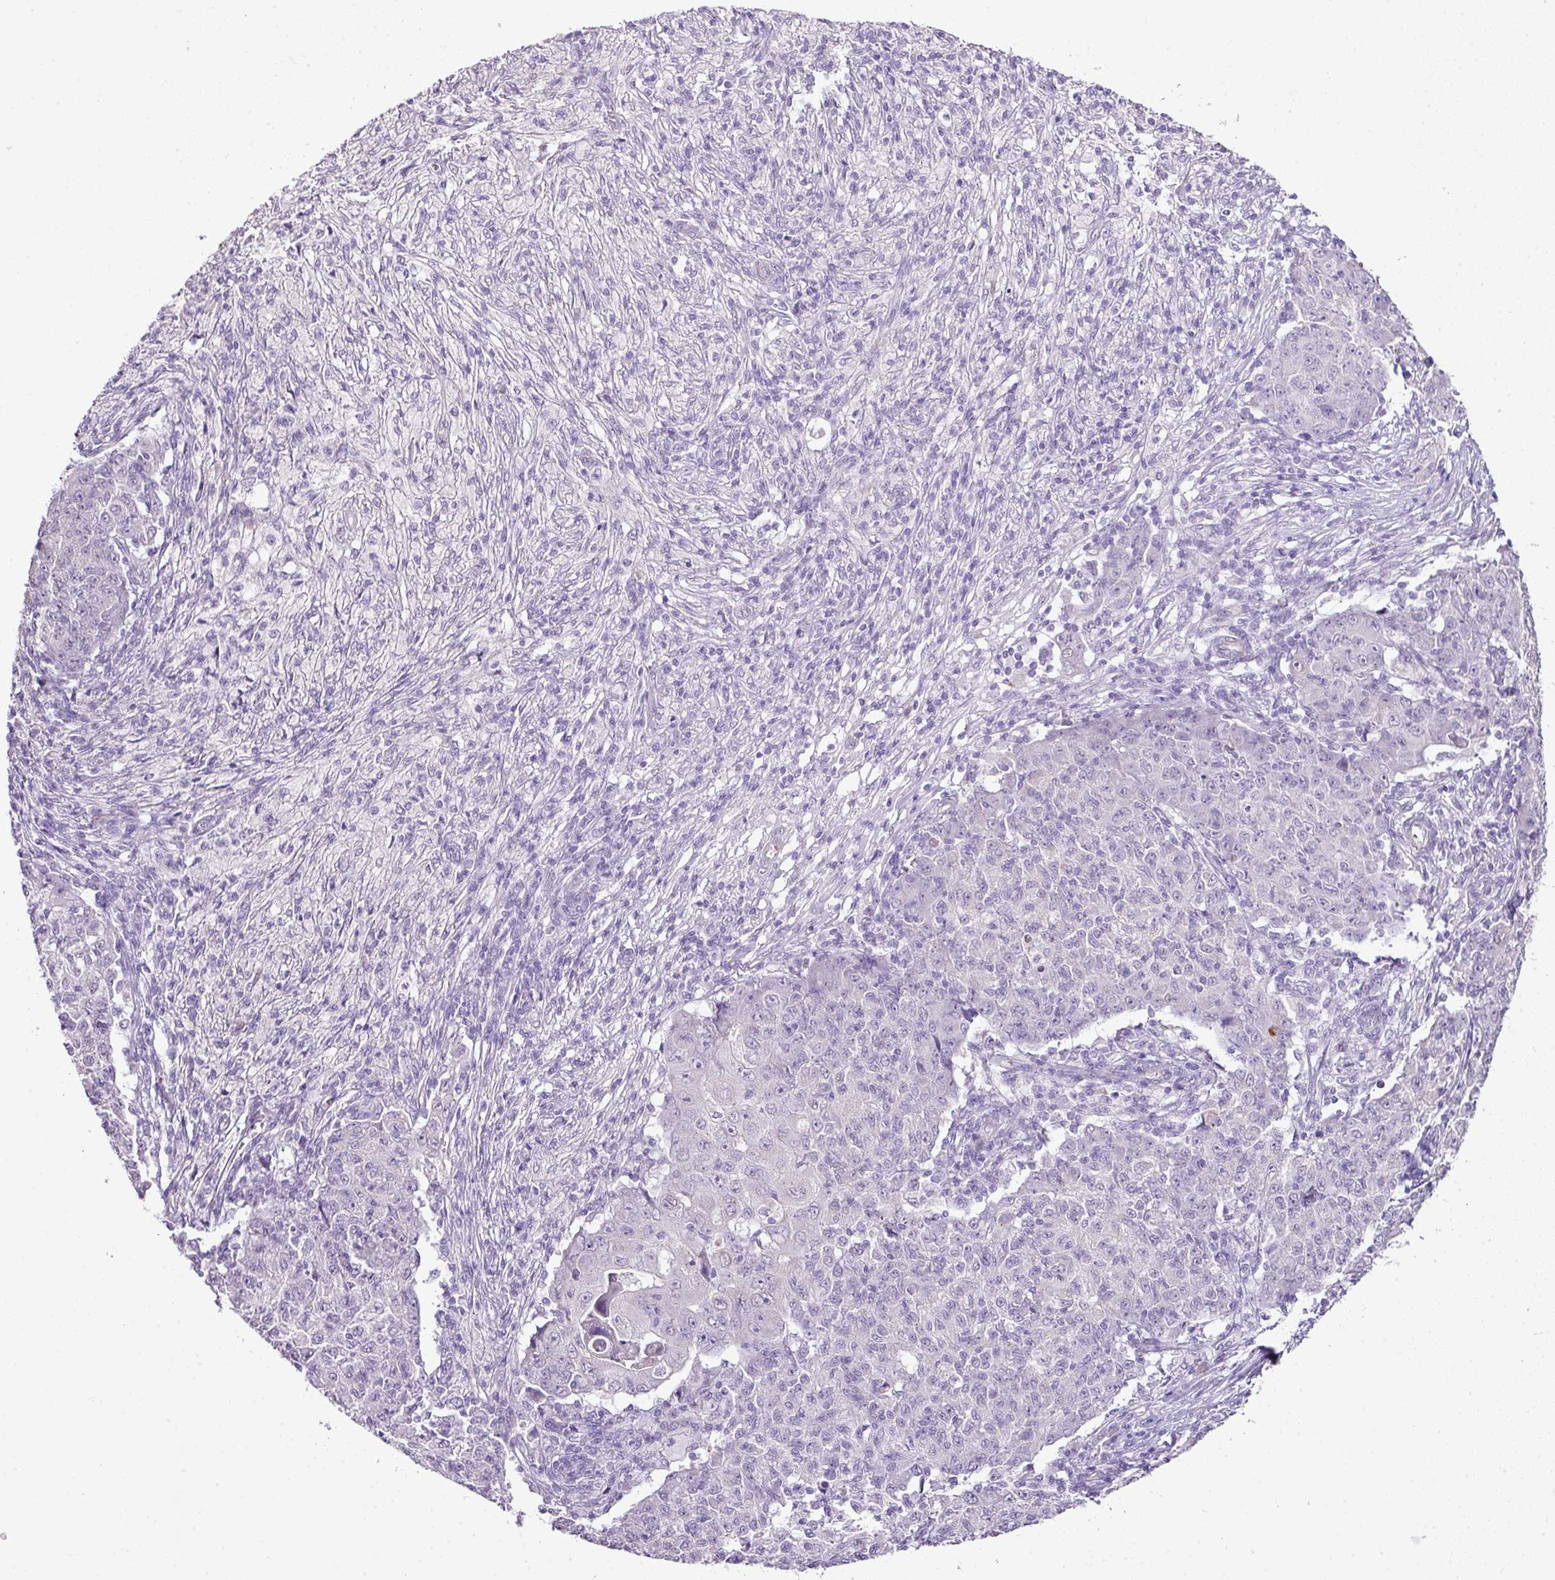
{"staining": {"intensity": "negative", "quantity": "none", "location": "none"}, "tissue": "ovarian cancer", "cell_type": "Tumor cells", "image_type": "cancer", "snomed": [{"axis": "morphology", "description": "Carcinoma, endometroid"}, {"axis": "topography", "description": "Ovary"}], "caption": "Immunohistochemistry photomicrograph of endometroid carcinoma (ovarian) stained for a protein (brown), which demonstrates no staining in tumor cells. (DAB immunohistochemistry (IHC) visualized using brightfield microscopy, high magnification).", "gene": "DIP2A", "patient": {"sex": "female", "age": 42}}